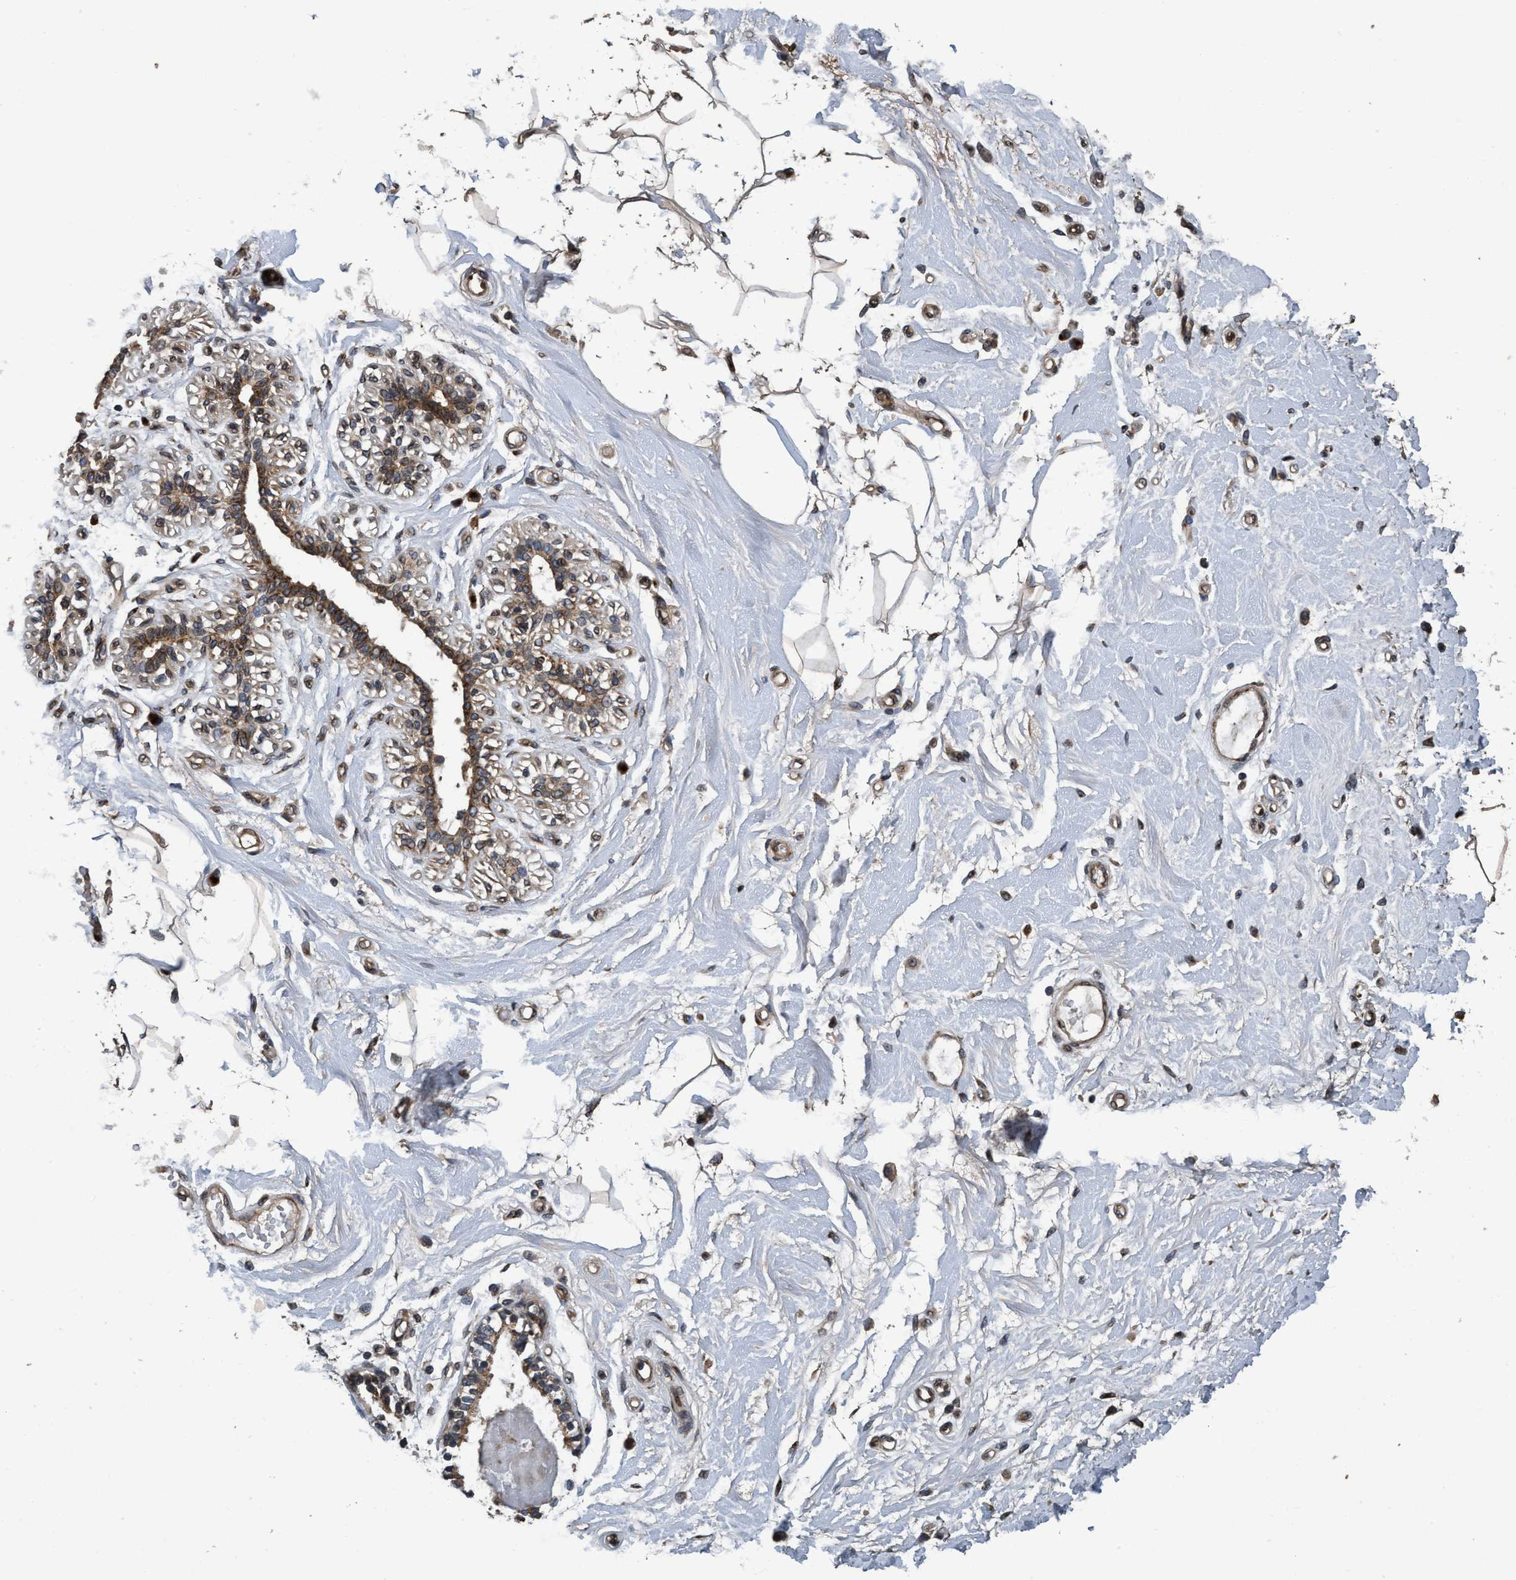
{"staining": {"intensity": "weak", "quantity": ">75%", "location": "cytoplasmic/membranous"}, "tissue": "breast", "cell_type": "Adipocytes", "image_type": "normal", "snomed": [{"axis": "morphology", "description": "Normal tissue, NOS"}, {"axis": "morphology", "description": "Lobular carcinoma"}, {"axis": "topography", "description": "Breast"}], "caption": "Immunohistochemical staining of unremarkable human breast shows low levels of weak cytoplasmic/membranous positivity in about >75% of adipocytes. The protein of interest is shown in brown color, while the nuclei are stained blue.", "gene": "MACC1", "patient": {"sex": "female", "age": 59}}